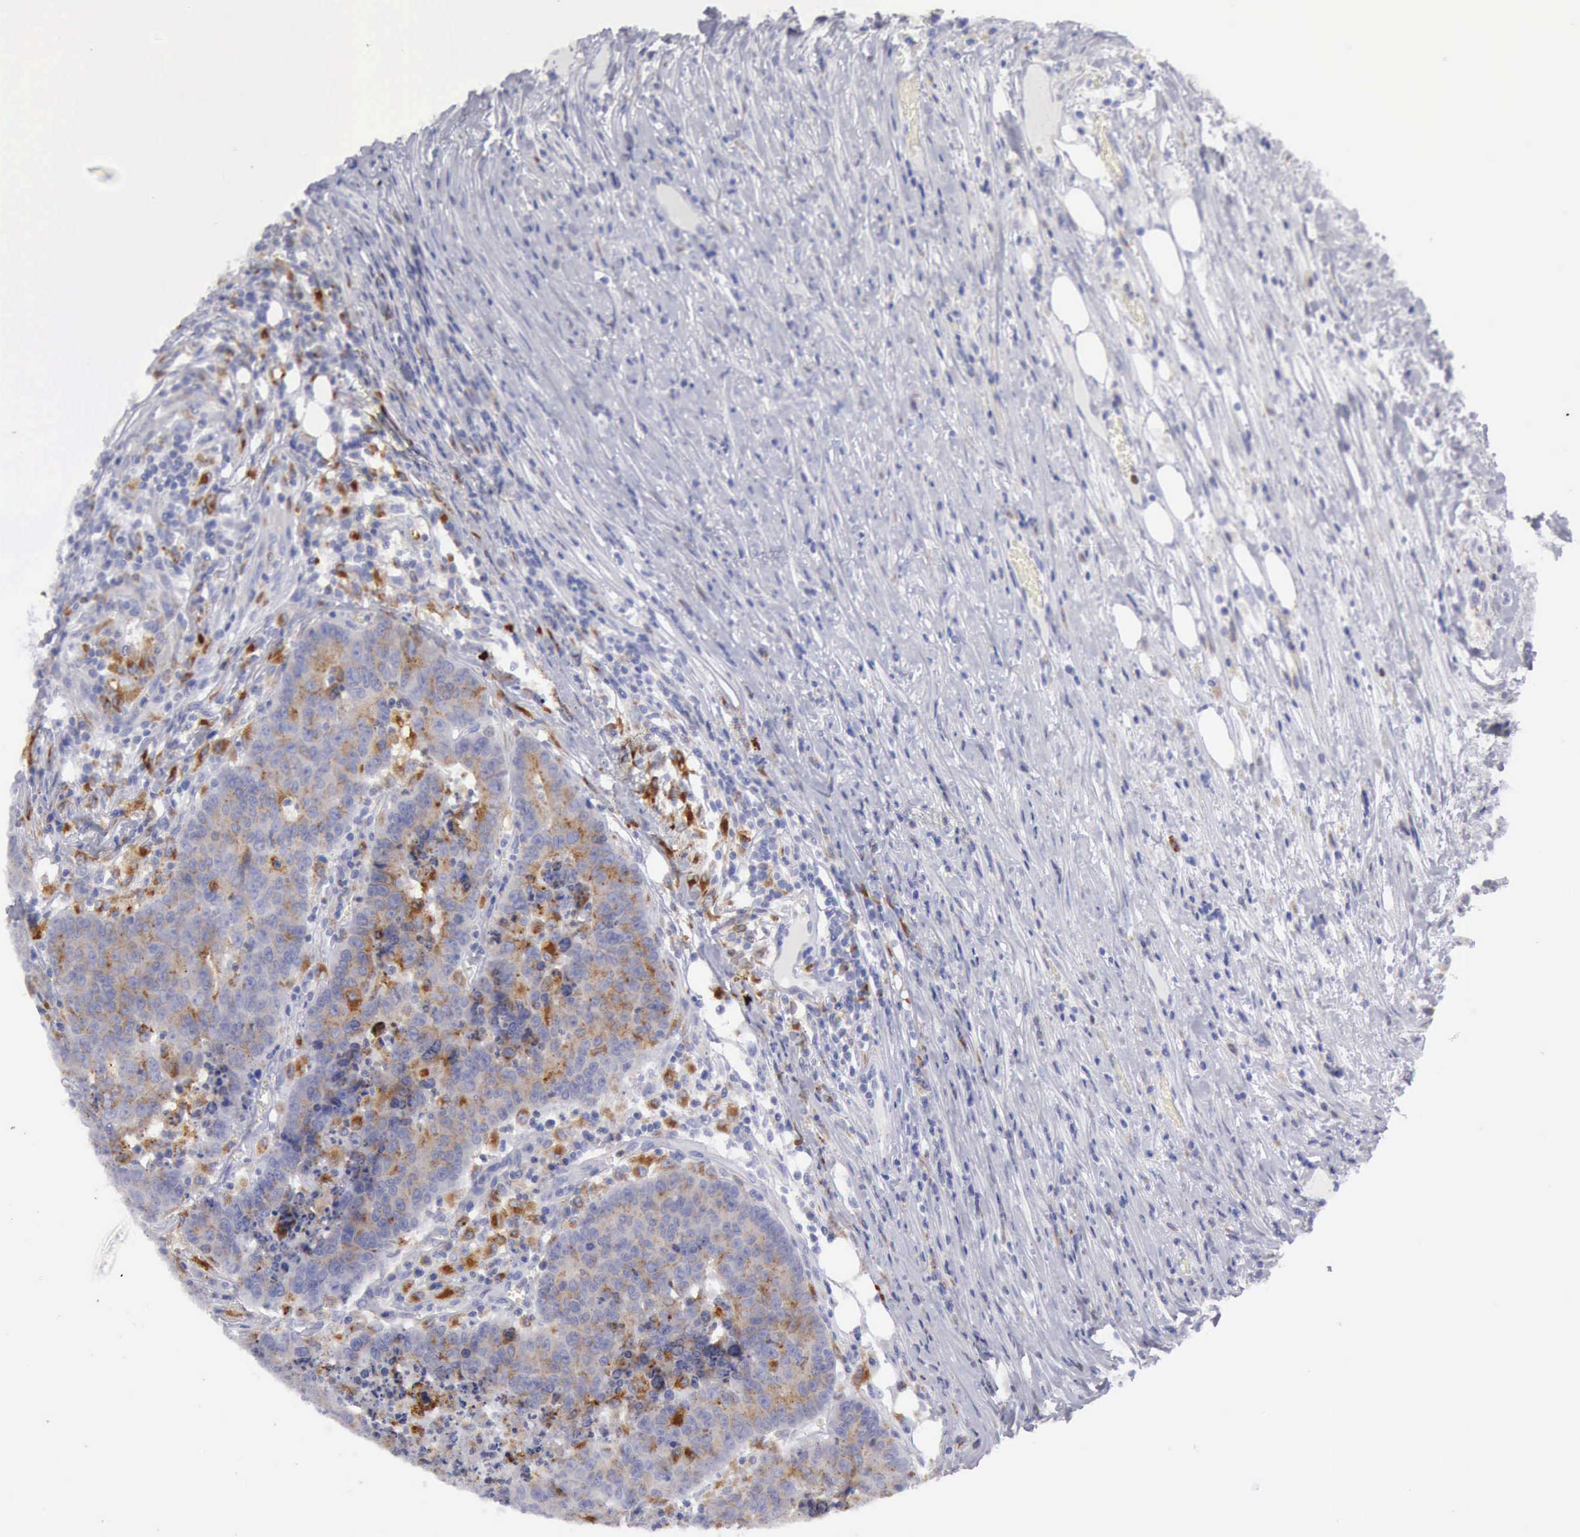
{"staining": {"intensity": "weak", "quantity": ">75%", "location": "cytoplasmic/membranous"}, "tissue": "colorectal cancer", "cell_type": "Tumor cells", "image_type": "cancer", "snomed": [{"axis": "morphology", "description": "Adenocarcinoma, NOS"}, {"axis": "topography", "description": "Colon"}], "caption": "The image displays immunohistochemical staining of colorectal cancer. There is weak cytoplasmic/membranous expression is seen in about >75% of tumor cells. The staining is performed using DAB (3,3'-diaminobenzidine) brown chromogen to label protein expression. The nuclei are counter-stained blue using hematoxylin.", "gene": "CTSS", "patient": {"sex": "female", "age": 53}}